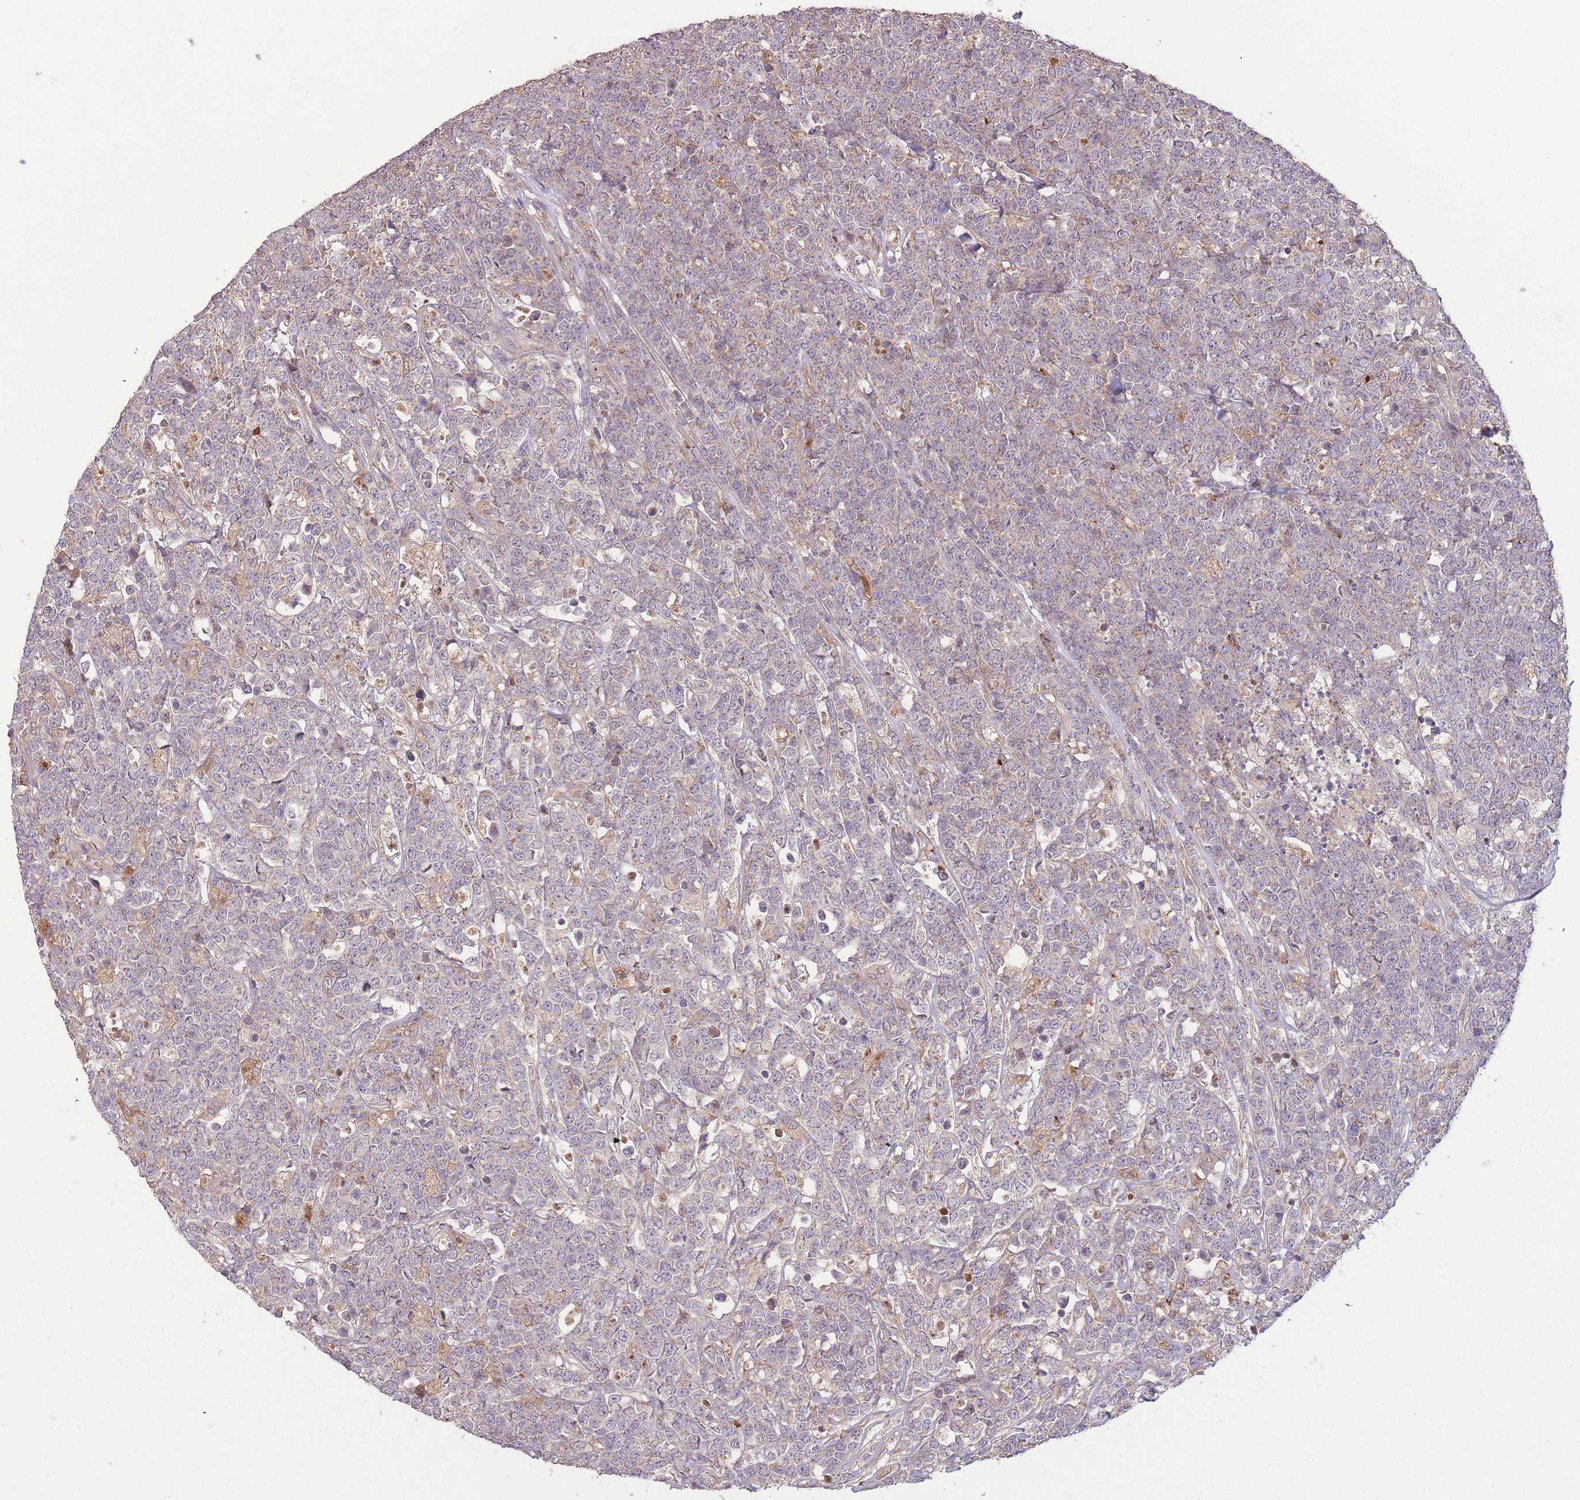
{"staining": {"intensity": "negative", "quantity": "none", "location": "none"}, "tissue": "lymphoma", "cell_type": "Tumor cells", "image_type": "cancer", "snomed": [{"axis": "morphology", "description": "Malignant lymphoma, non-Hodgkin's type, High grade"}, {"axis": "topography", "description": "Small intestine"}], "caption": "IHC photomicrograph of neoplastic tissue: high-grade malignant lymphoma, non-Hodgkin's type stained with DAB (3,3'-diaminobenzidine) displays no significant protein staining in tumor cells.", "gene": "POLR3F", "patient": {"sex": "male", "age": 8}}